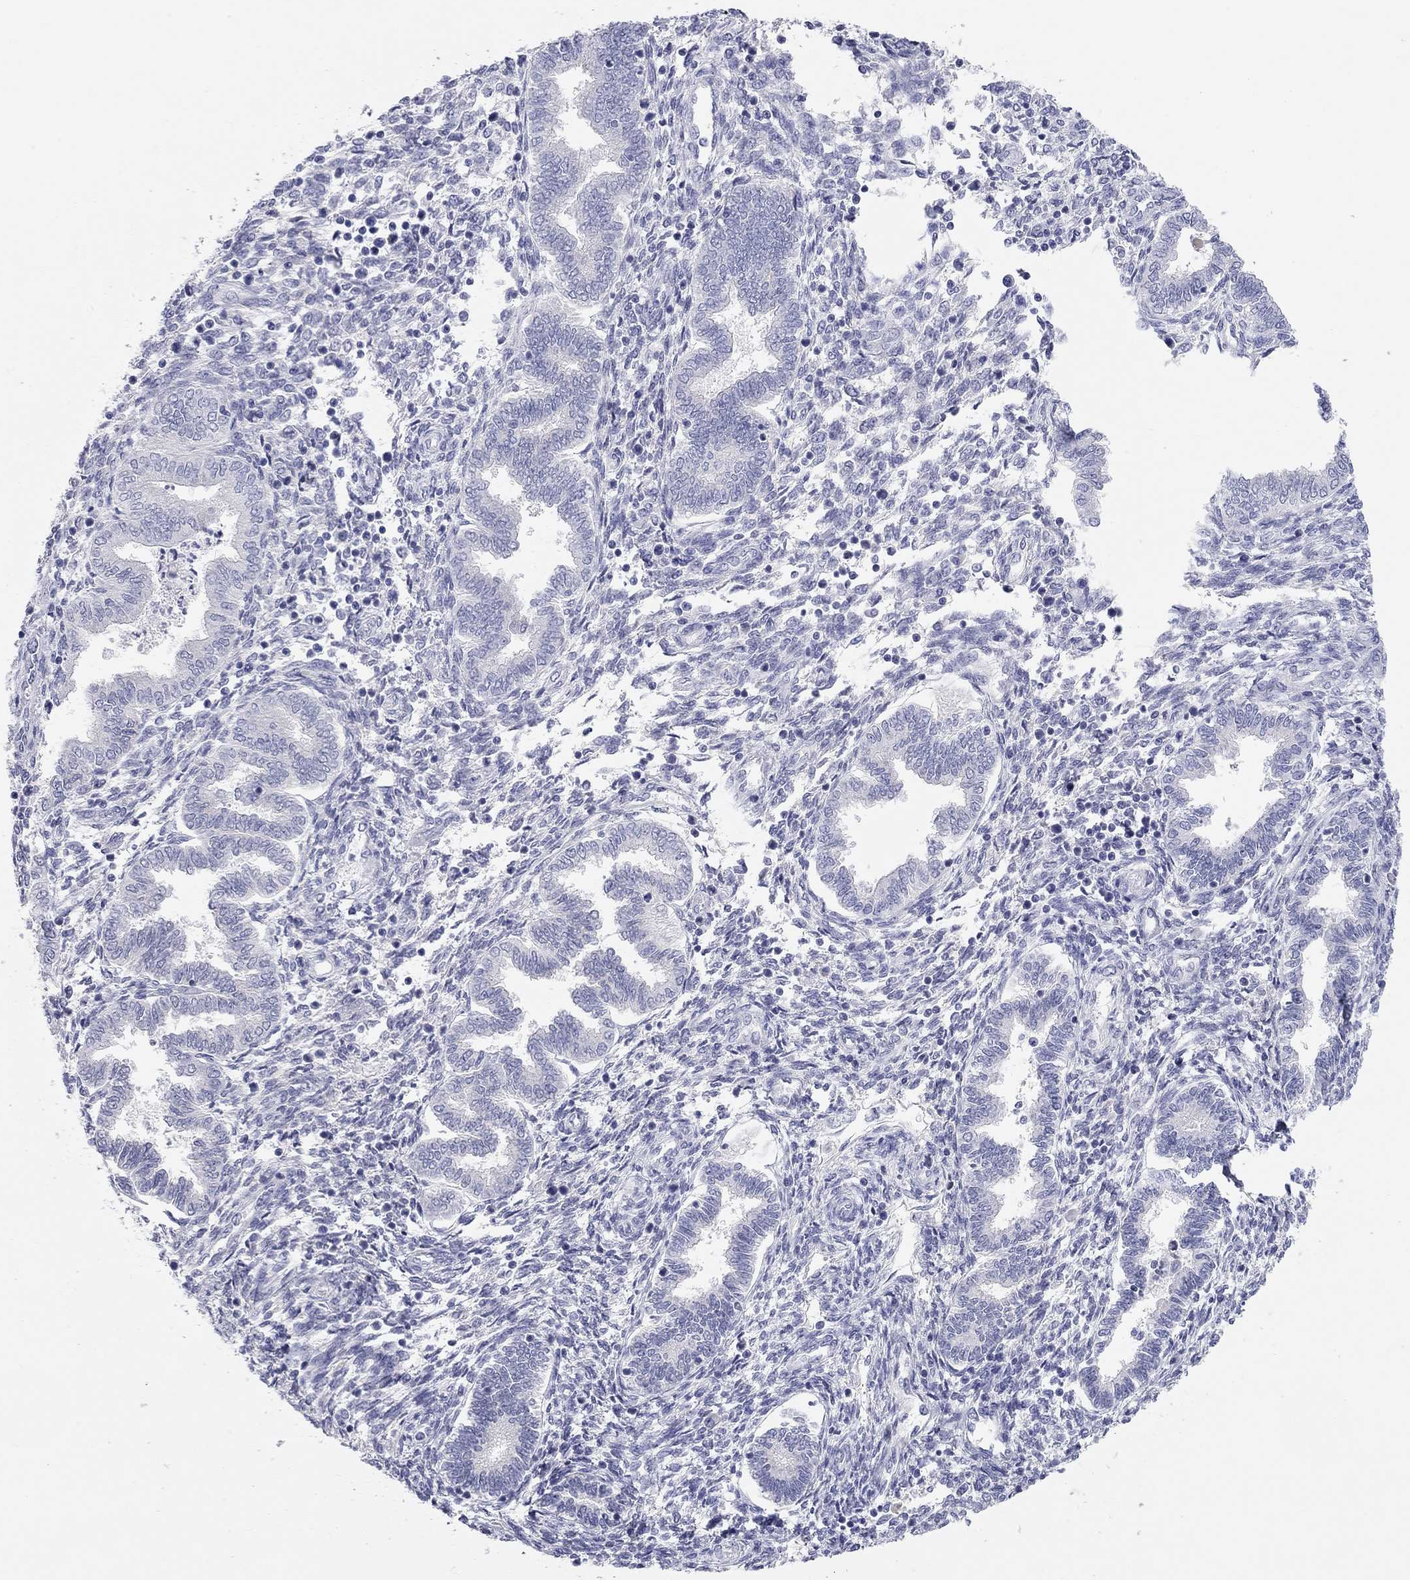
{"staining": {"intensity": "negative", "quantity": "none", "location": "none"}, "tissue": "endometrium", "cell_type": "Cells in endometrial stroma", "image_type": "normal", "snomed": [{"axis": "morphology", "description": "Normal tissue, NOS"}, {"axis": "topography", "description": "Endometrium"}], "caption": "This micrograph is of unremarkable endometrium stained with IHC to label a protein in brown with the nuclei are counter-stained blue. There is no staining in cells in endometrial stroma.", "gene": "PCDHGC5", "patient": {"sex": "female", "age": 42}}